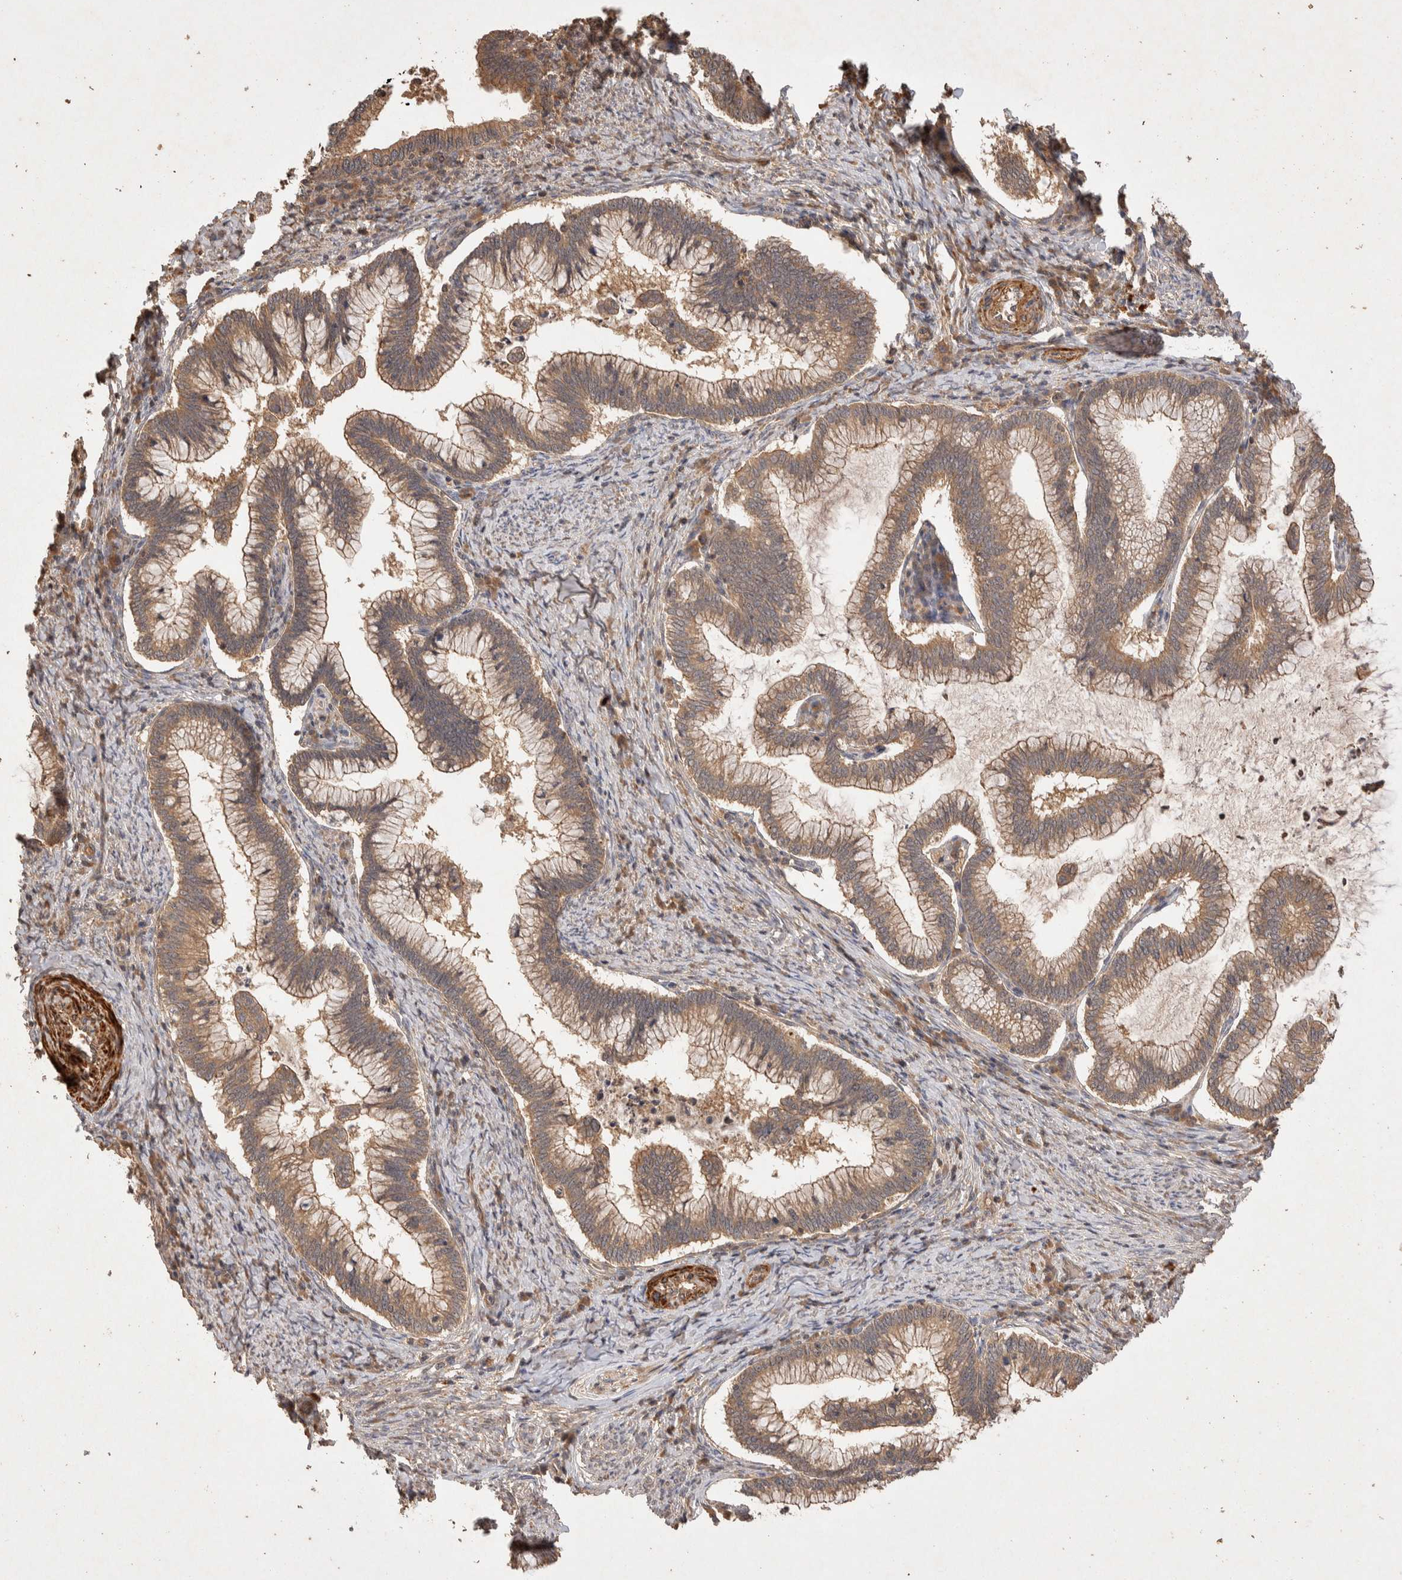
{"staining": {"intensity": "moderate", "quantity": ">75%", "location": "cytoplasmic/membranous"}, "tissue": "cervical cancer", "cell_type": "Tumor cells", "image_type": "cancer", "snomed": [{"axis": "morphology", "description": "Adenocarcinoma, NOS"}, {"axis": "topography", "description": "Cervix"}], "caption": "Immunohistochemical staining of human adenocarcinoma (cervical) demonstrates medium levels of moderate cytoplasmic/membranous positivity in about >75% of tumor cells.", "gene": "NSMAF", "patient": {"sex": "female", "age": 36}}